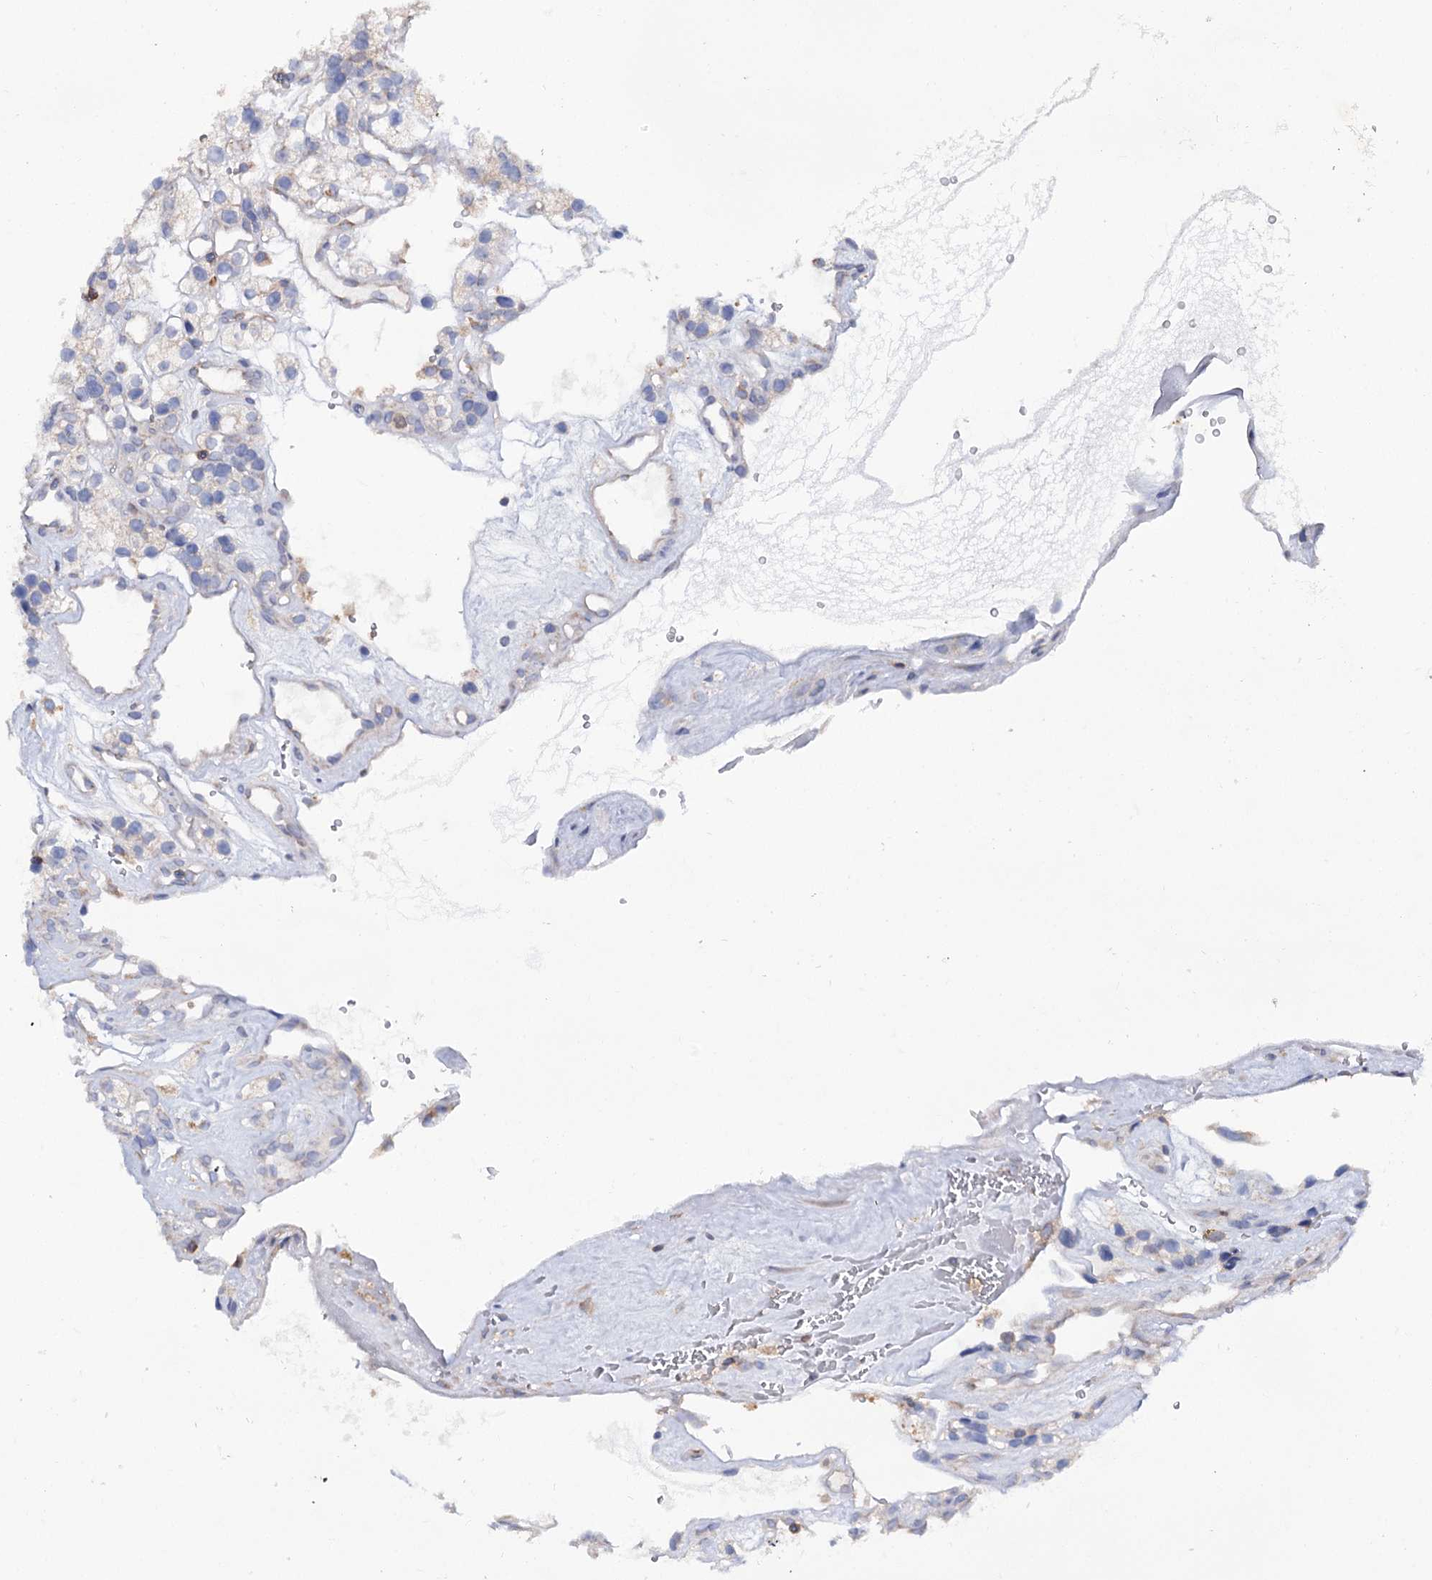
{"staining": {"intensity": "negative", "quantity": "none", "location": "none"}, "tissue": "renal cancer", "cell_type": "Tumor cells", "image_type": "cancer", "snomed": [{"axis": "morphology", "description": "Adenocarcinoma, NOS"}, {"axis": "topography", "description": "Kidney"}], "caption": "A histopathology image of human renal cancer is negative for staining in tumor cells.", "gene": "UBASH3B", "patient": {"sex": "female", "age": 57}}